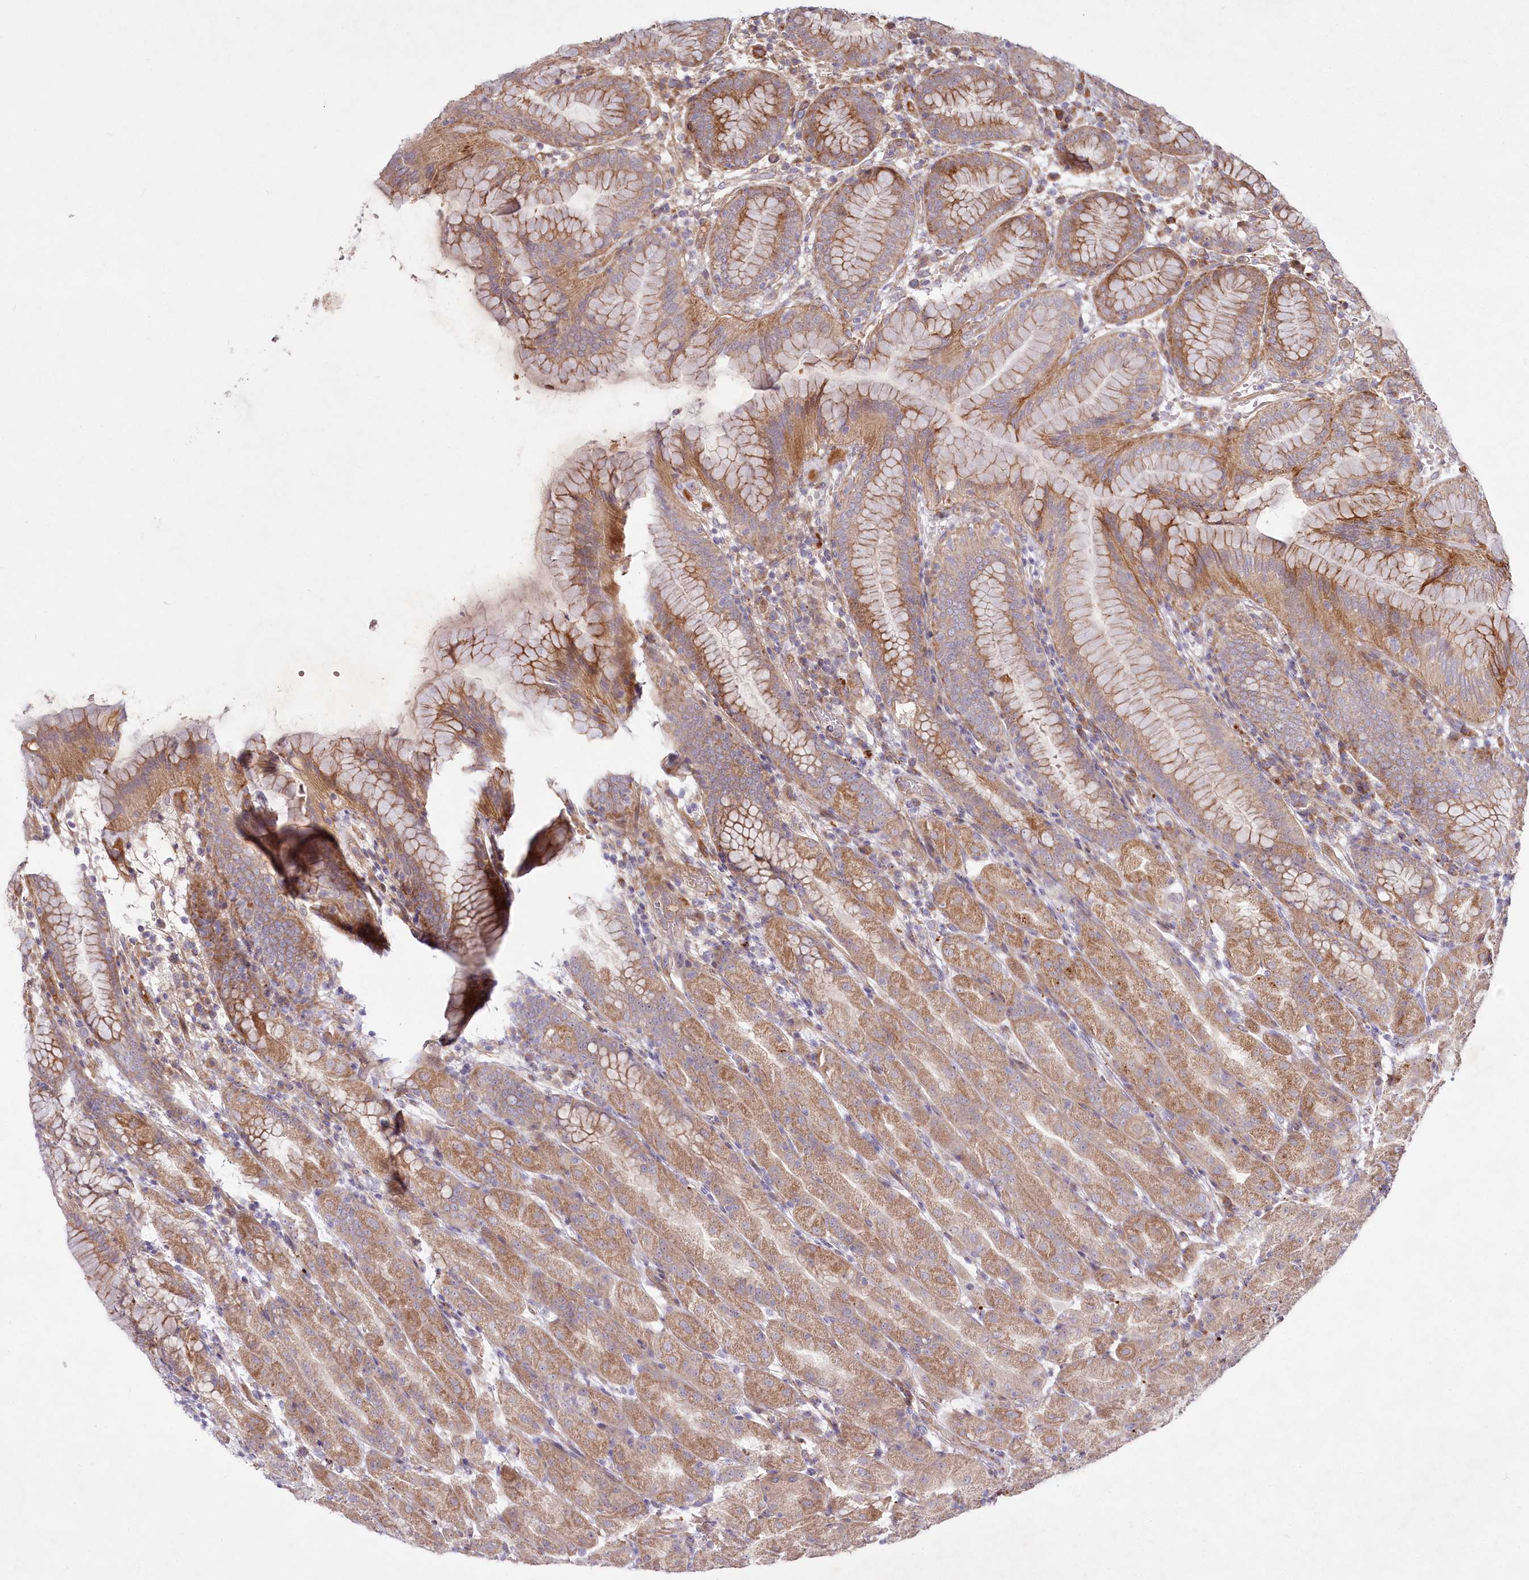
{"staining": {"intensity": "moderate", "quantity": "25%-75%", "location": "cytoplasmic/membranous"}, "tissue": "stomach", "cell_type": "Glandular cells", "image_type": "normal", "snomed": [{"axis": "morphology", "description": "Normal tissue, NOS"}, {"axis": "topography", "description": "Stomach"}], "caption": "A brown stain highlights moderate cytoplasmic/membranous expression of a protein in glandular cells of unremarkable stomach.", "gene": "PSTK", "patient": {"sex": "female", "age": 79}}